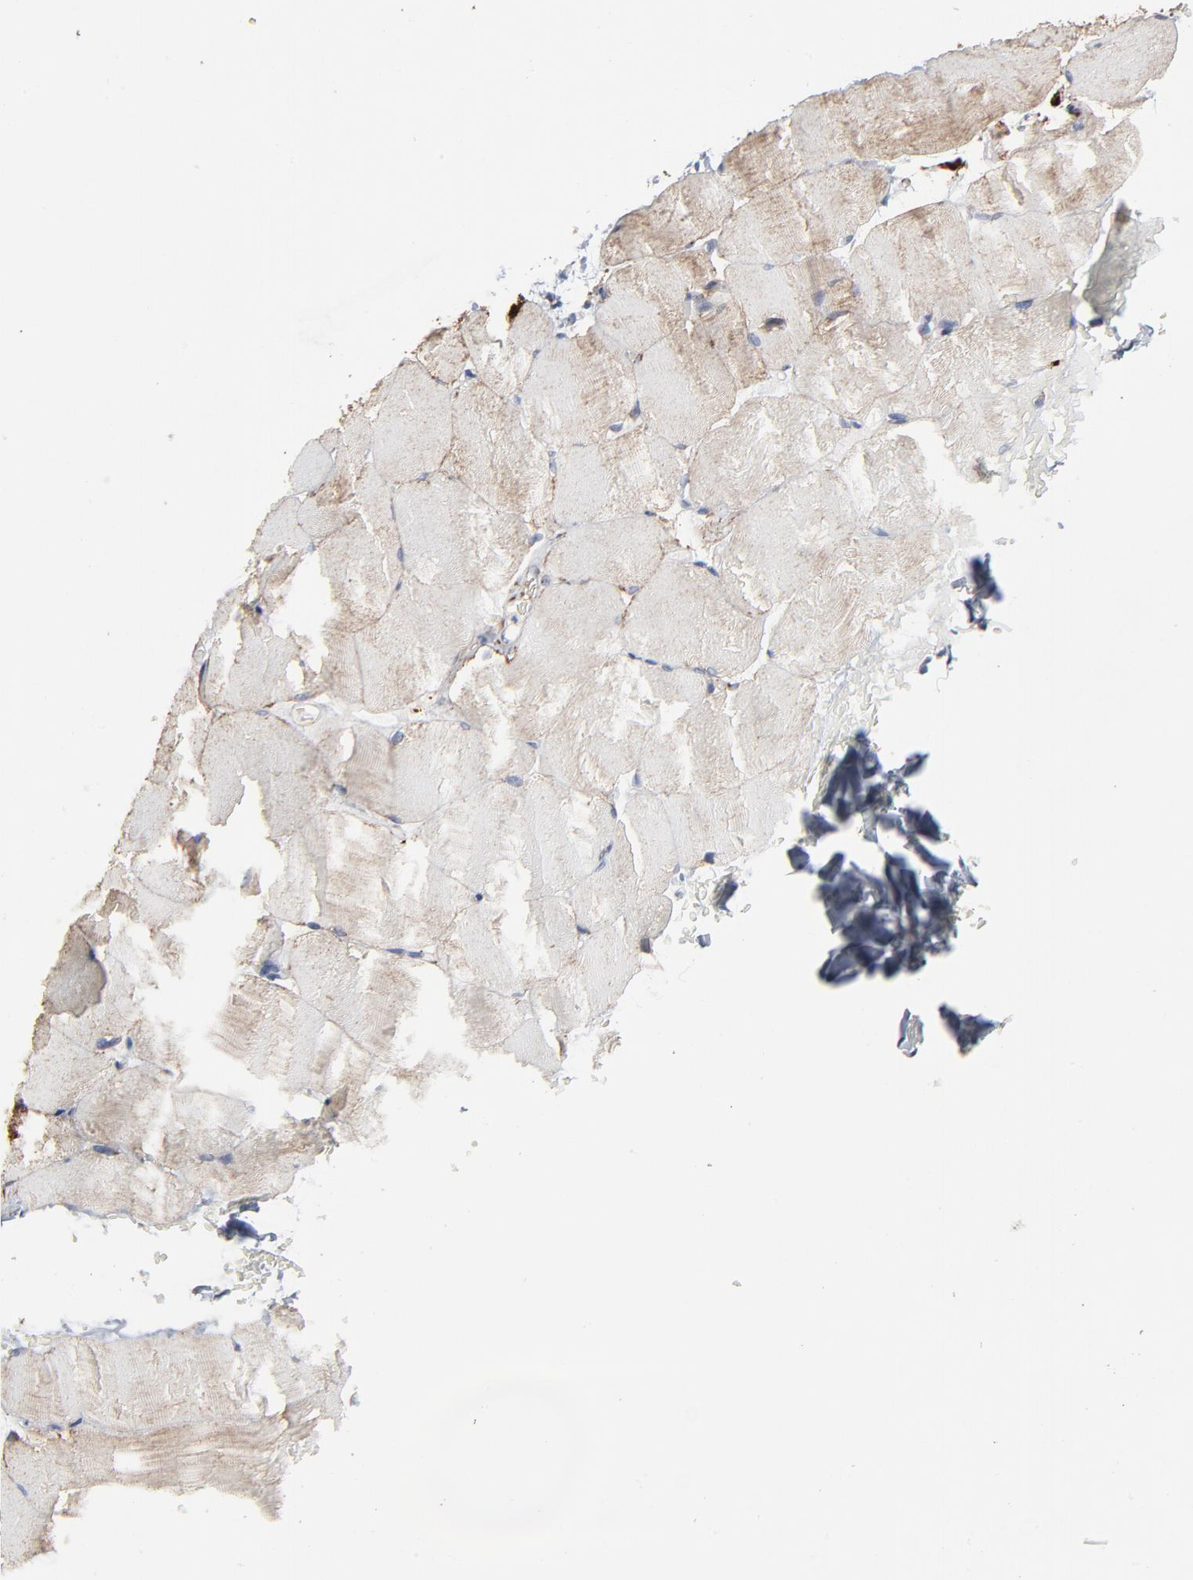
{"staining": {"intensity": "moderate", "quantity": ">75%", "location": "cytoplasmic/membranous"}, "tissue": "skeletal muscle", "cell_type": "Myocytes", "image_type": "normal", "snomed": [{"axis": "morphology", "description": "Normal tissue, NOS"}, {"axis": "topography", "description": "Skeletal muscle"}], "caption": "This is a photomicrograph of immunohistochemistry (IHC) staining of normal skeletal muscle, which shows moderate positivity in the cytoplasmic/membranous of myocytes.", "gene": "UQCRC1", "patient": {"sex": "female", "age": 37}}